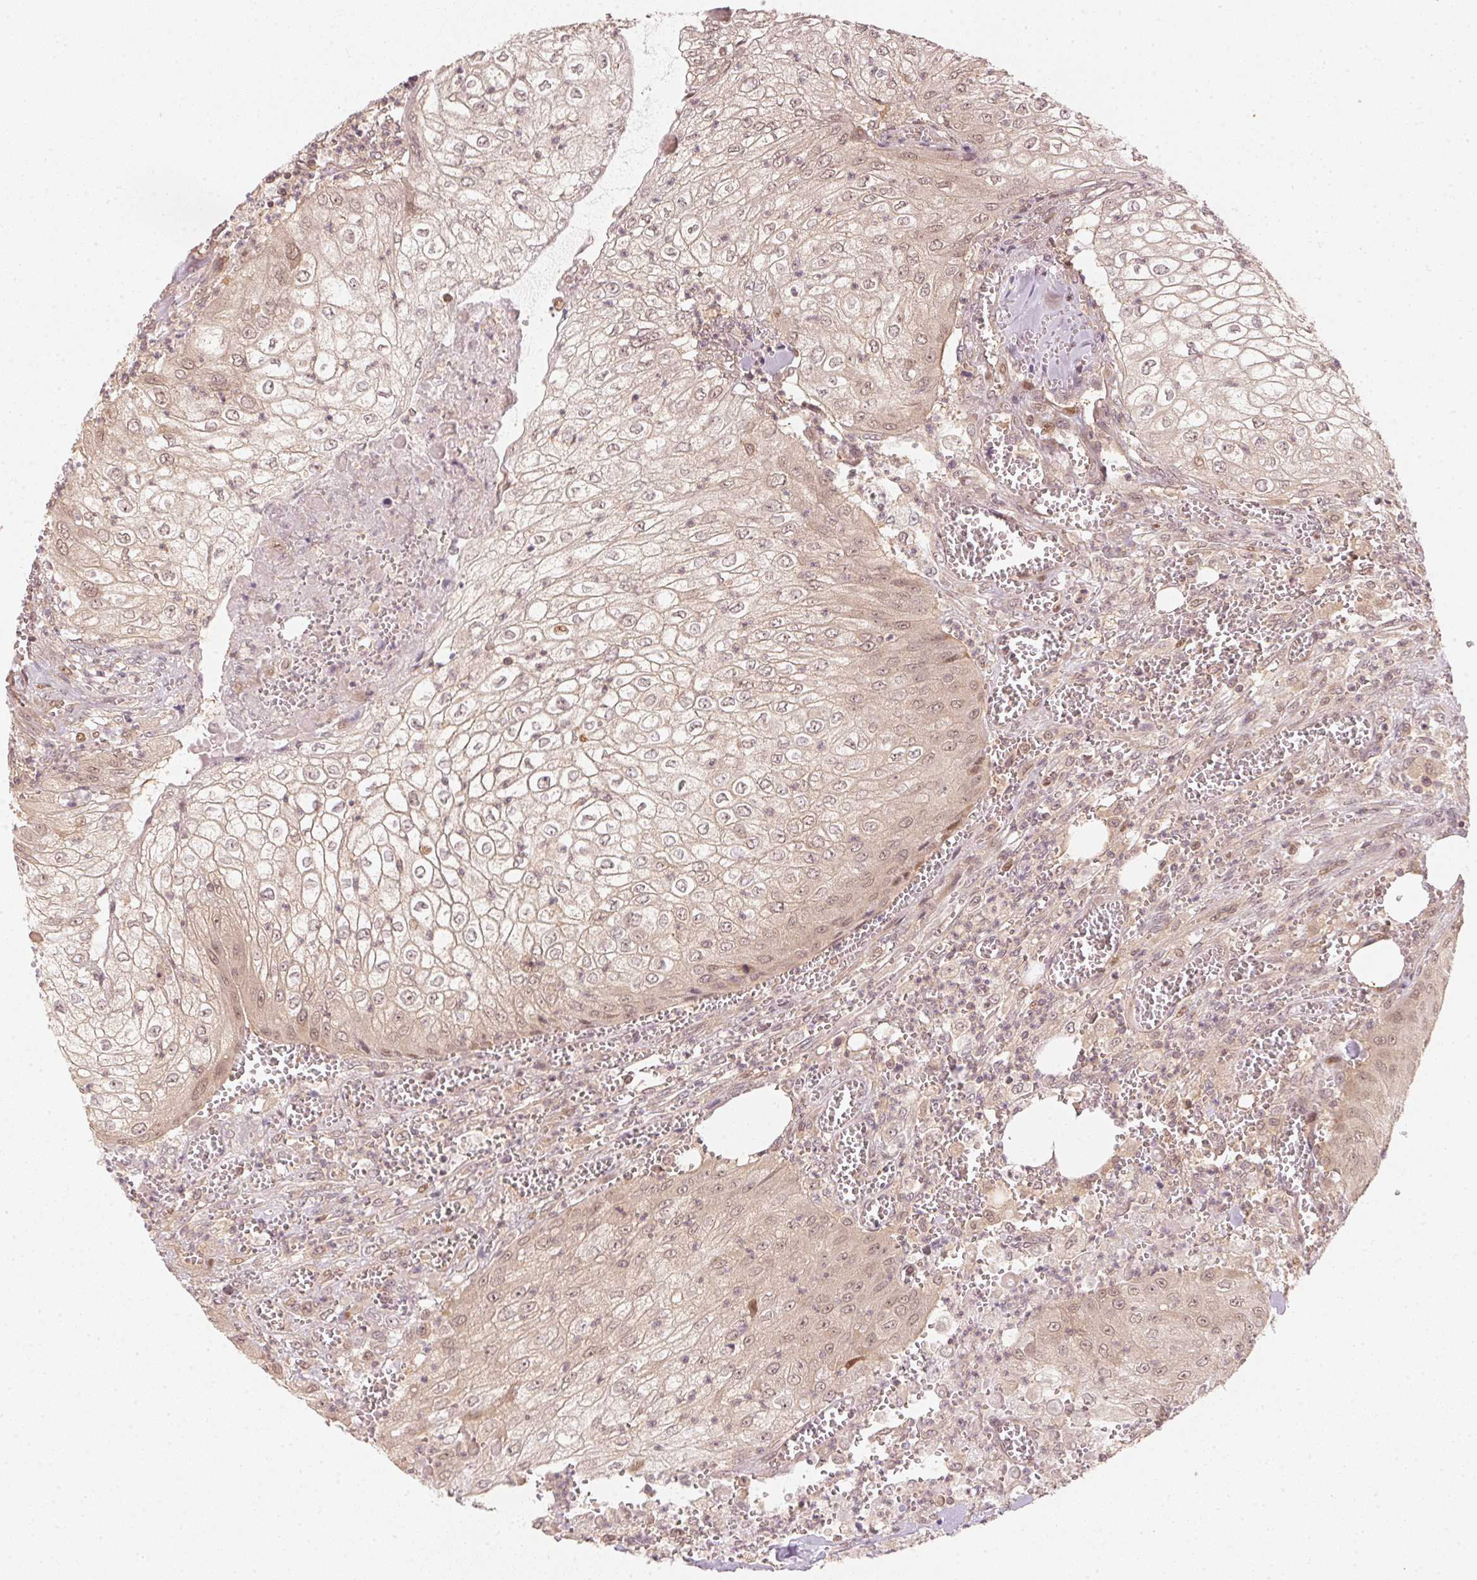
{"staining": {"intensity": "weak", "quantity": "25%-75%", "location": "cytoplasmic/membranous,nuclear"}, "tissue": "urothelial cancer", "cell_type": "Tumor cells", "image_type": "cancer", "snomed": [{"axis": "morphology", "description": "Urothelial carcinoma, High grade"}, {"axis": "topography", "description": "Urinary bladder"}], "caption": "The immunohistochemical stain labels weak cytoplasmic/membranous and nuclear staining in tumor cells of high-grade urothelial carcinoma tissue.", "gene": "UBE2L3", "patient": {"sex": "male", "age": 62}}